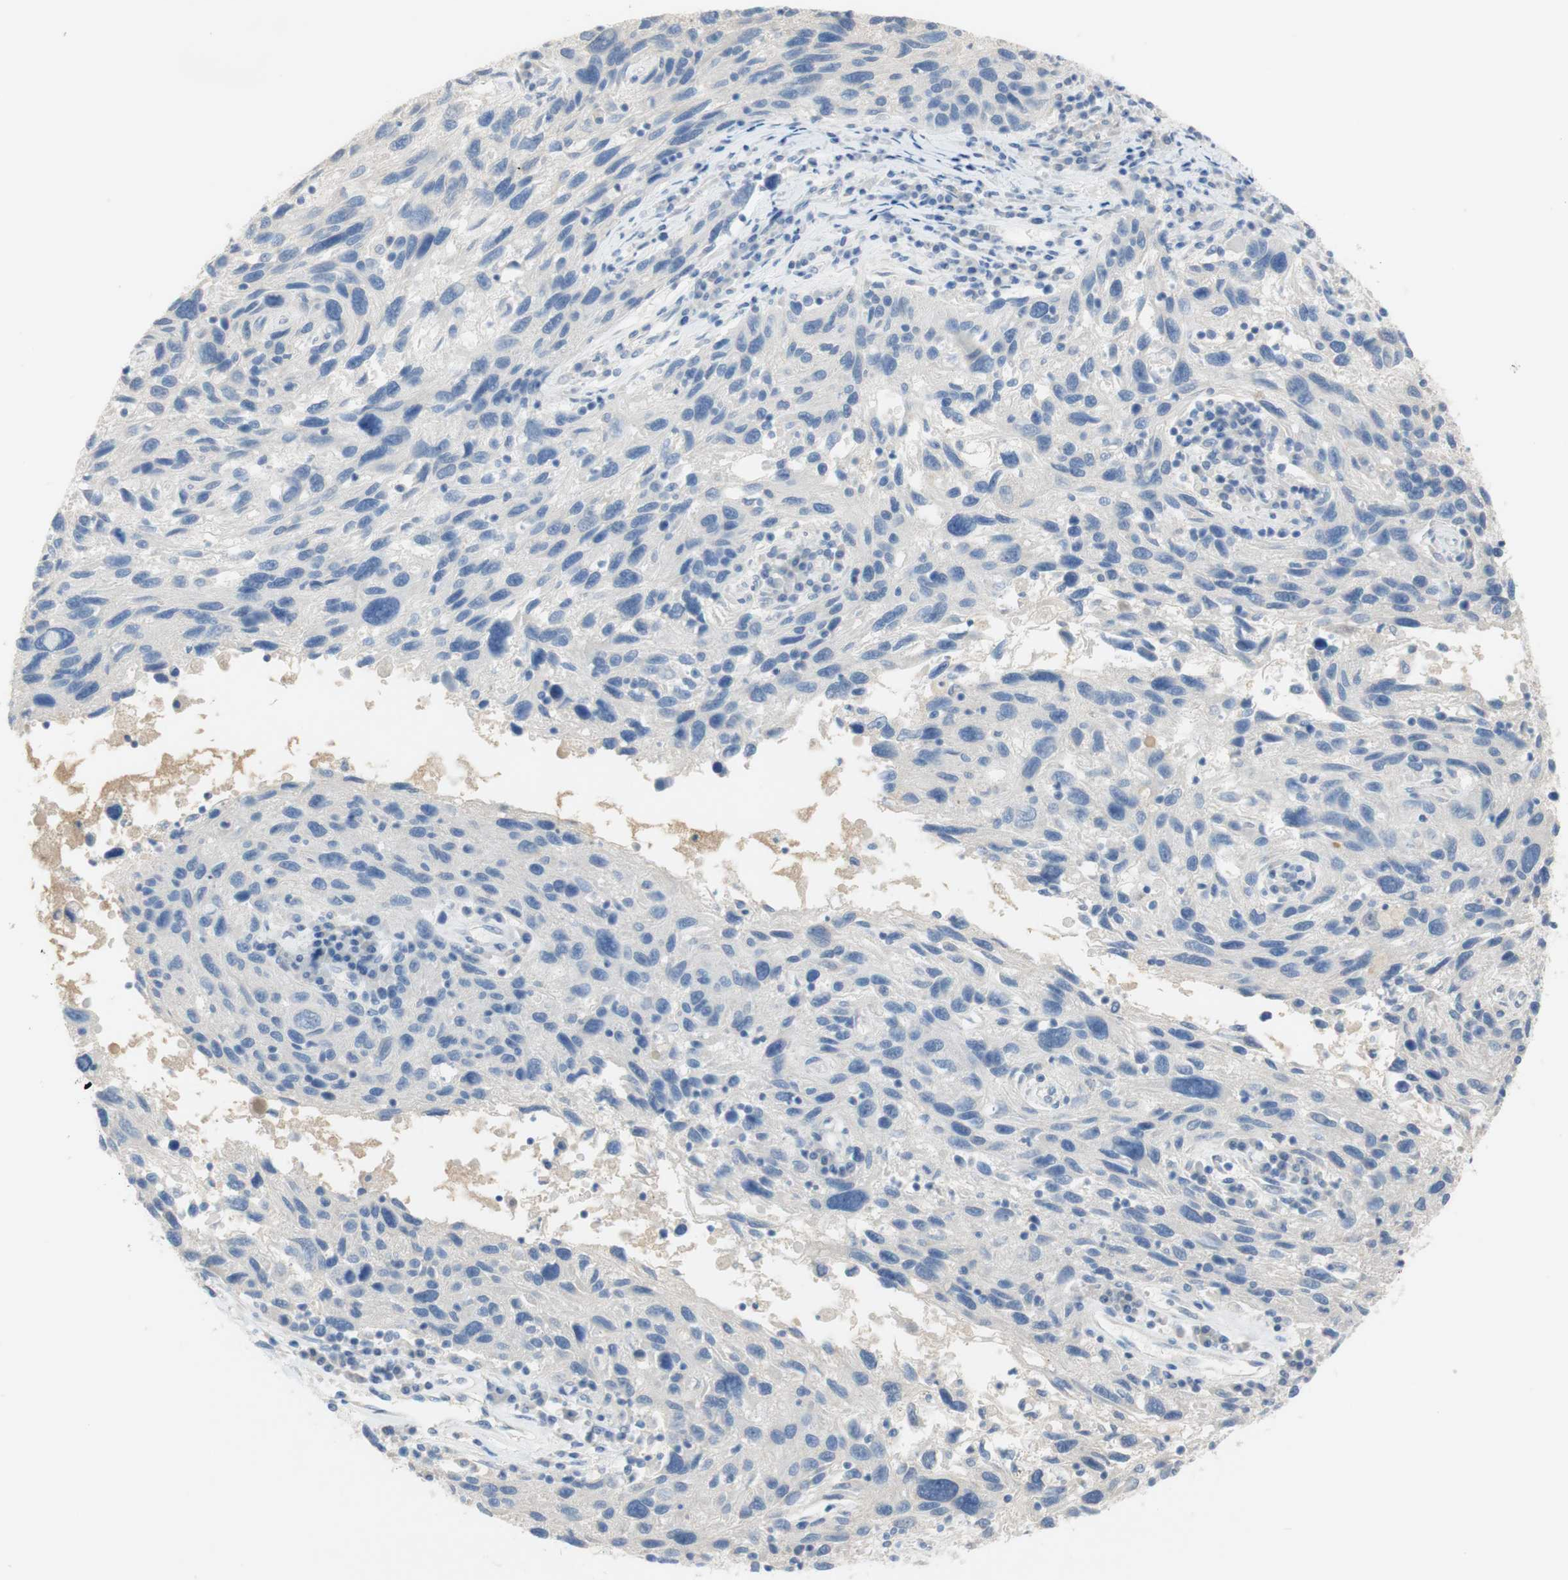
{"staining": {"intensity": "negative", "quantity": "none", "location": "none"}, "tissue": "melanoma", "cell_type": "Tumor cells", "image_type": "cancer", "snomed": [{"axis": "morphology", "description": "Malignant melanoma, NOS"}, {"axis": "topography", "description": "Skin"}], "caption": "The histopathology image demonstrates no significant positivity in tumor cells of malignant melanoma. The staining was performed using DAB (3,3'-diaminobenzidine) to visualize the protein expression in brown, while the nuclei were stained in blue with hematoxylin (Magnification: 20x).", "gene": "SELENBP1", "patient": {"sex": "male", "age": 53}}